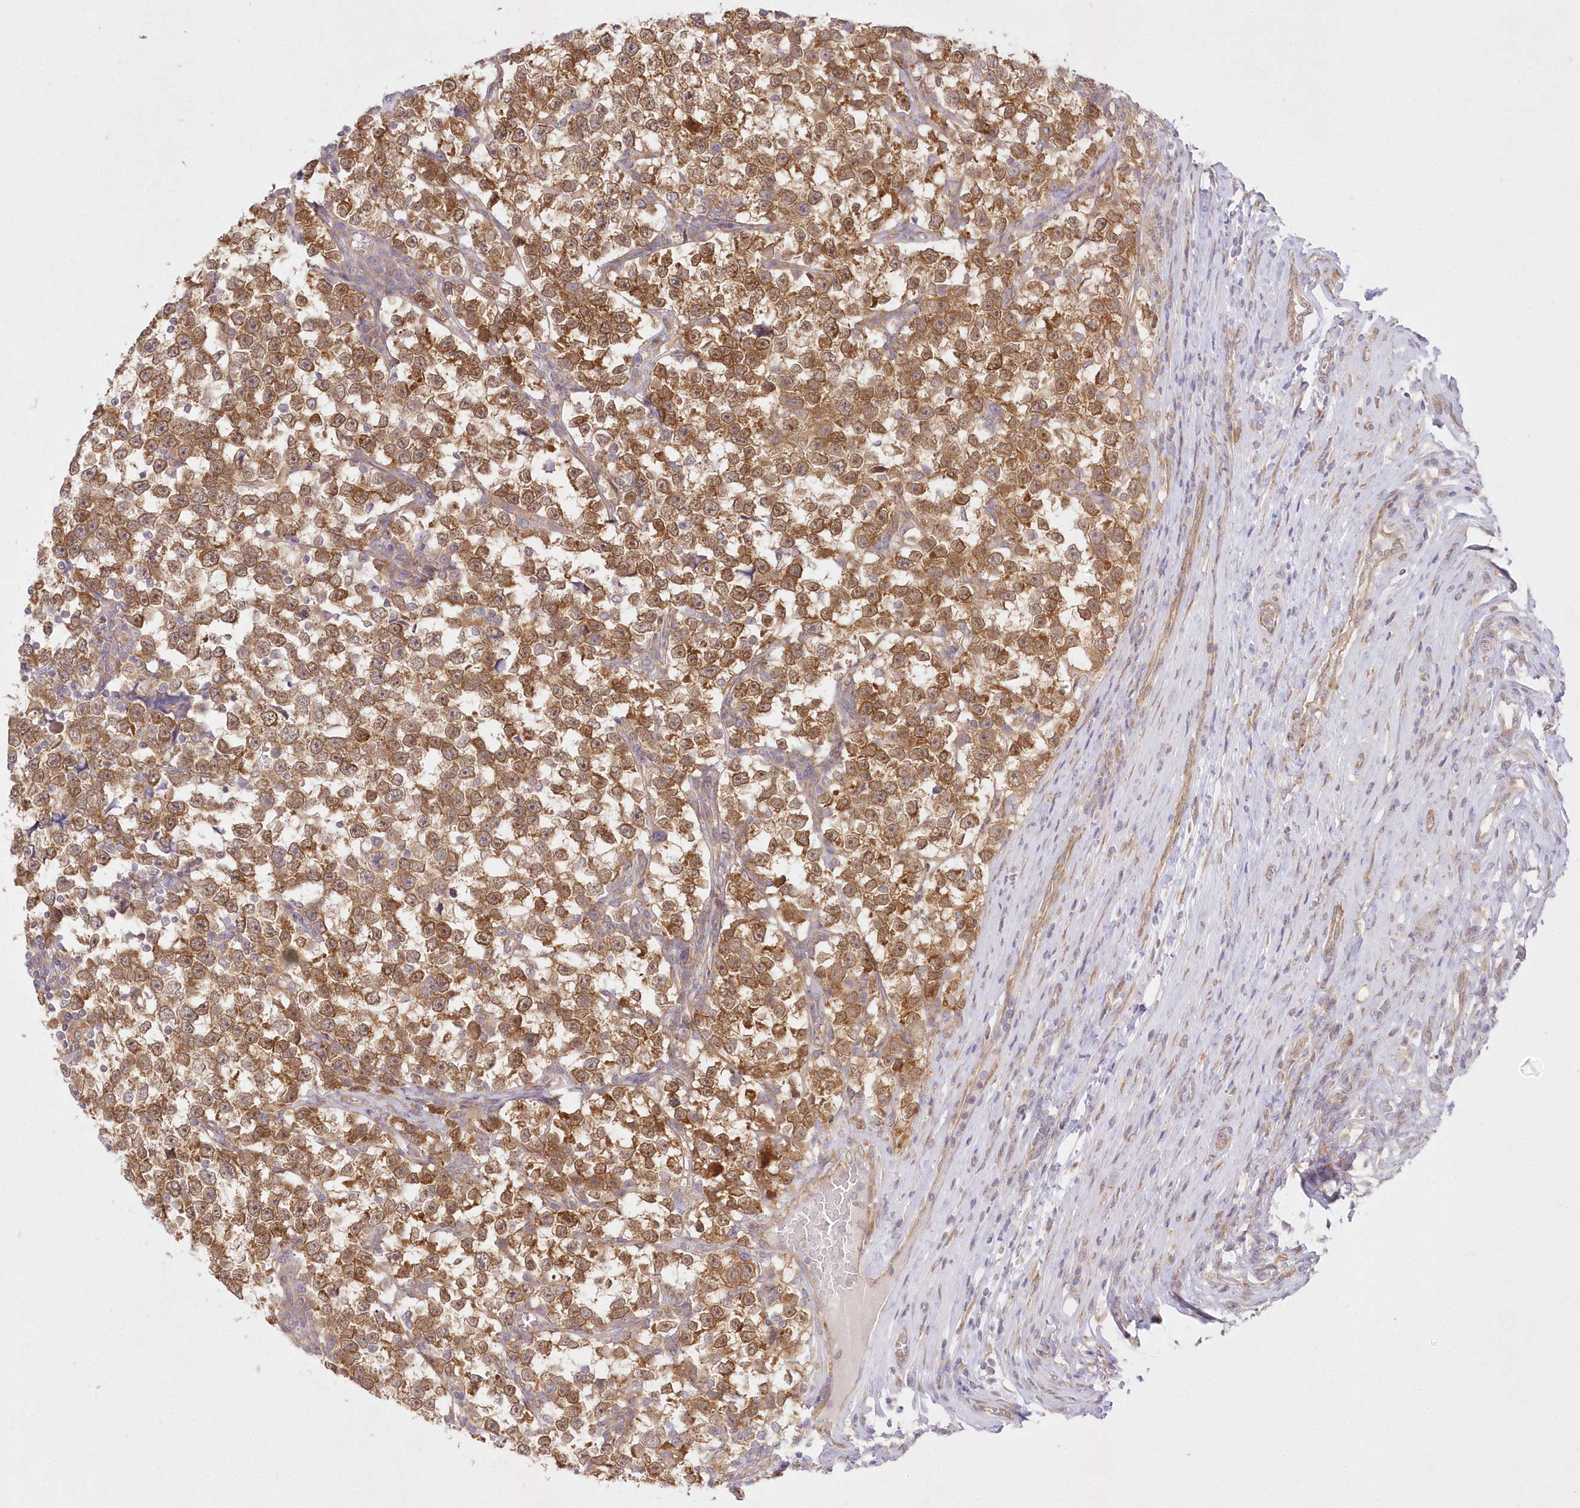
{"staining": {"intensity": "moderate", "quantity": ">75%", "location": "cytoplasmic/membranous"}, "tissue": "testis cancer", "cell_type": "Tumor cells", "image_type": "cancer", "snomed": [{"axis": "morphology", "description": "Normal tissue, NOS"}, {"axis": "morphology", "description": "Seminoma, NOS"}, {"axis": "topography", "description": "Testis"}], "caption": "This micrograph reveals immunohistochemistry (IHC) staining of seminoma (testis), with medium moderate cytoplasmic/membranous staining in about >75% of tumor cells.", "gene": "RNPEP", "patient": {"sex": "male", "age": 43}}